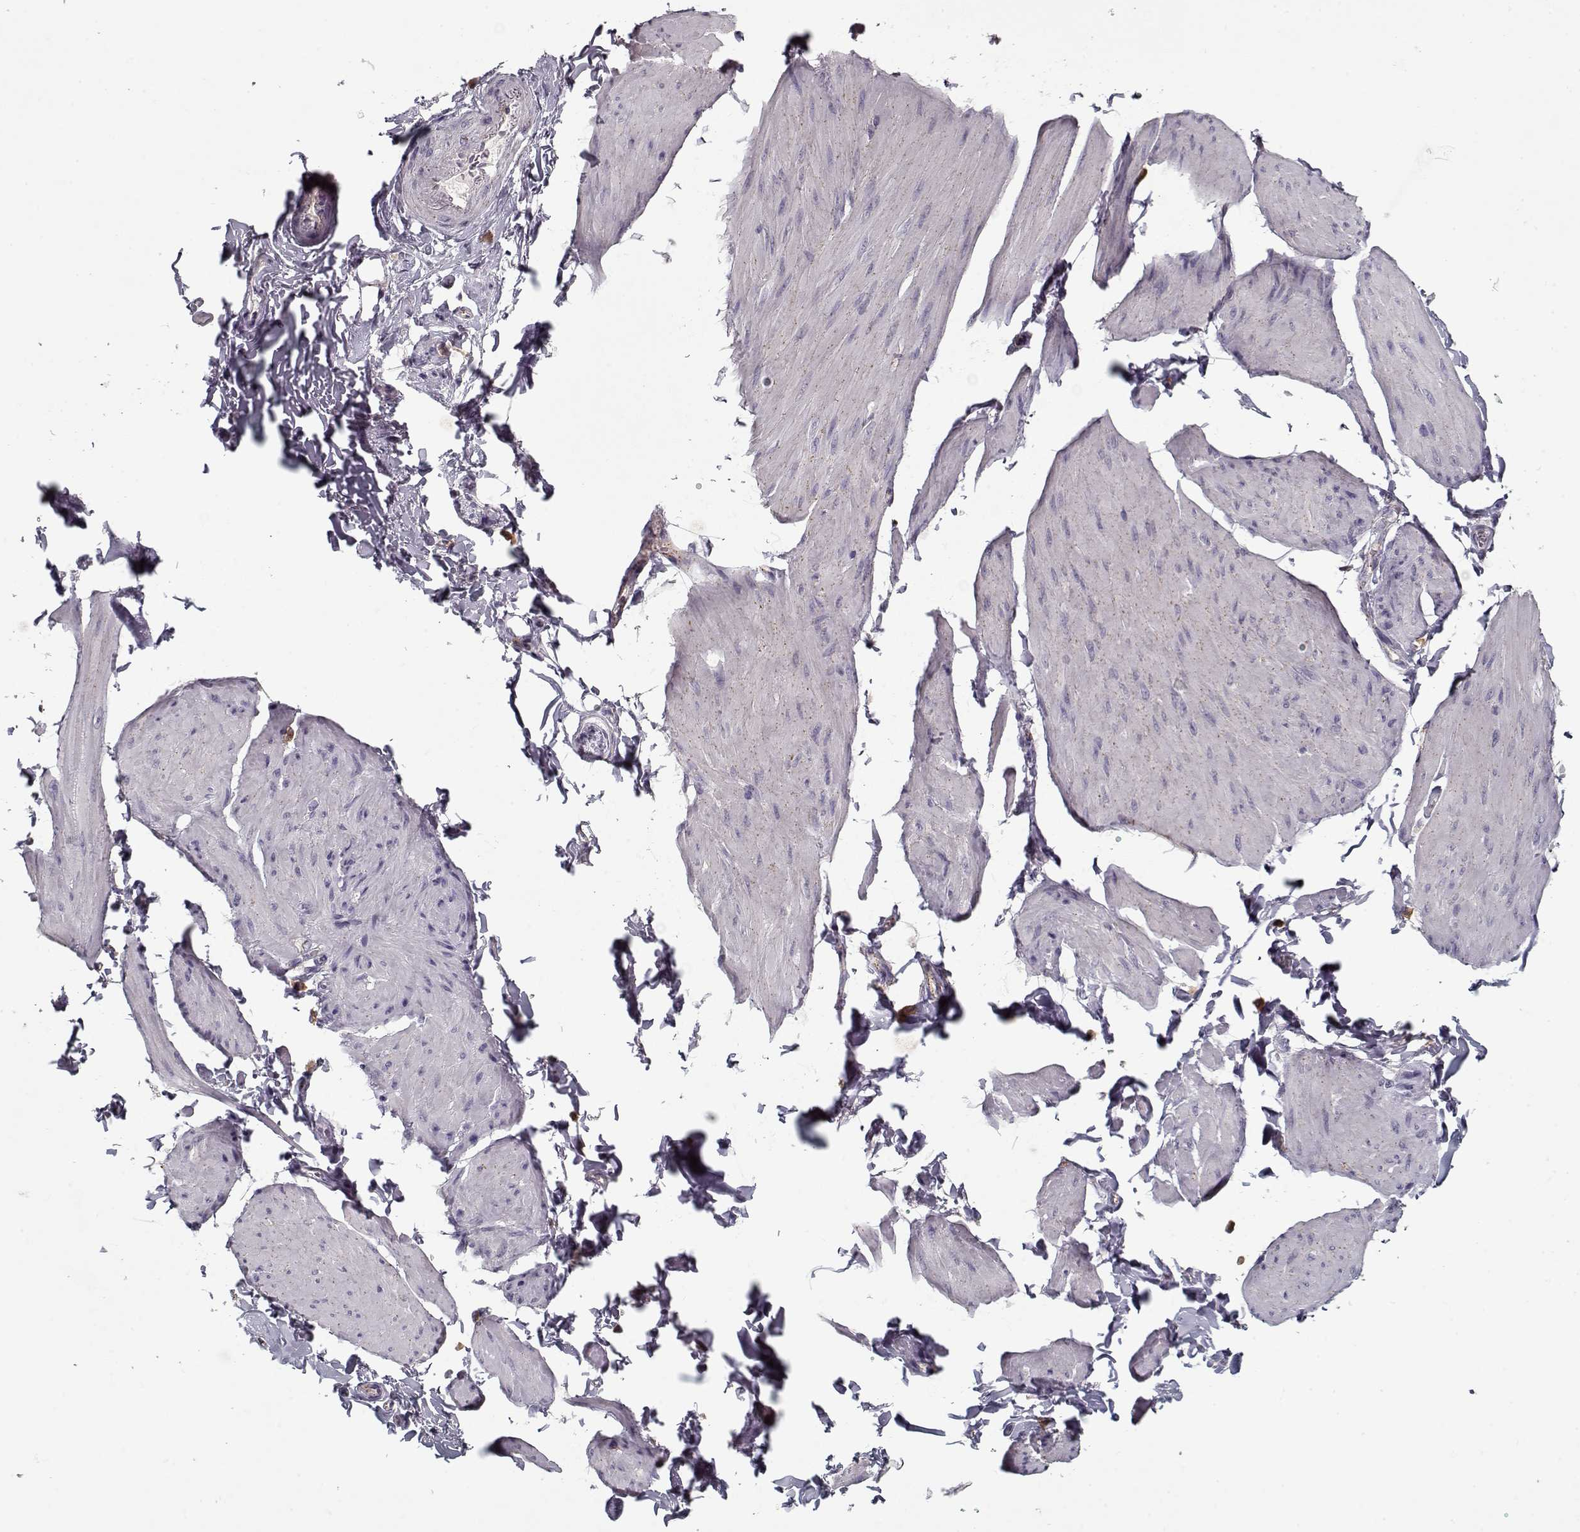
{"staining": {"intensity": "negative", "quantity": "none", "location": "none"}, "tissue": "smooth muscle", "cell_type": "Smooth muscle cells", "image_type": "normal", "snomed": [{"axis": "morphology", "description": "Normal tissue, NOS"}, {"axis": "topography", "description": "Adipose tissue"}, {"axis": "topography", "description": "Smooth muscle"}, {"axis": "topography", "description": "Peripheral nerve tissue"}], "caption": "IHC micrograph of benign smooth muscle: smooth muscle stained with DAB reveals no significant protein staining in smooth muscle cells.", "gene": "UNC13D", "patient": {"sex": "male", "age": 83}}